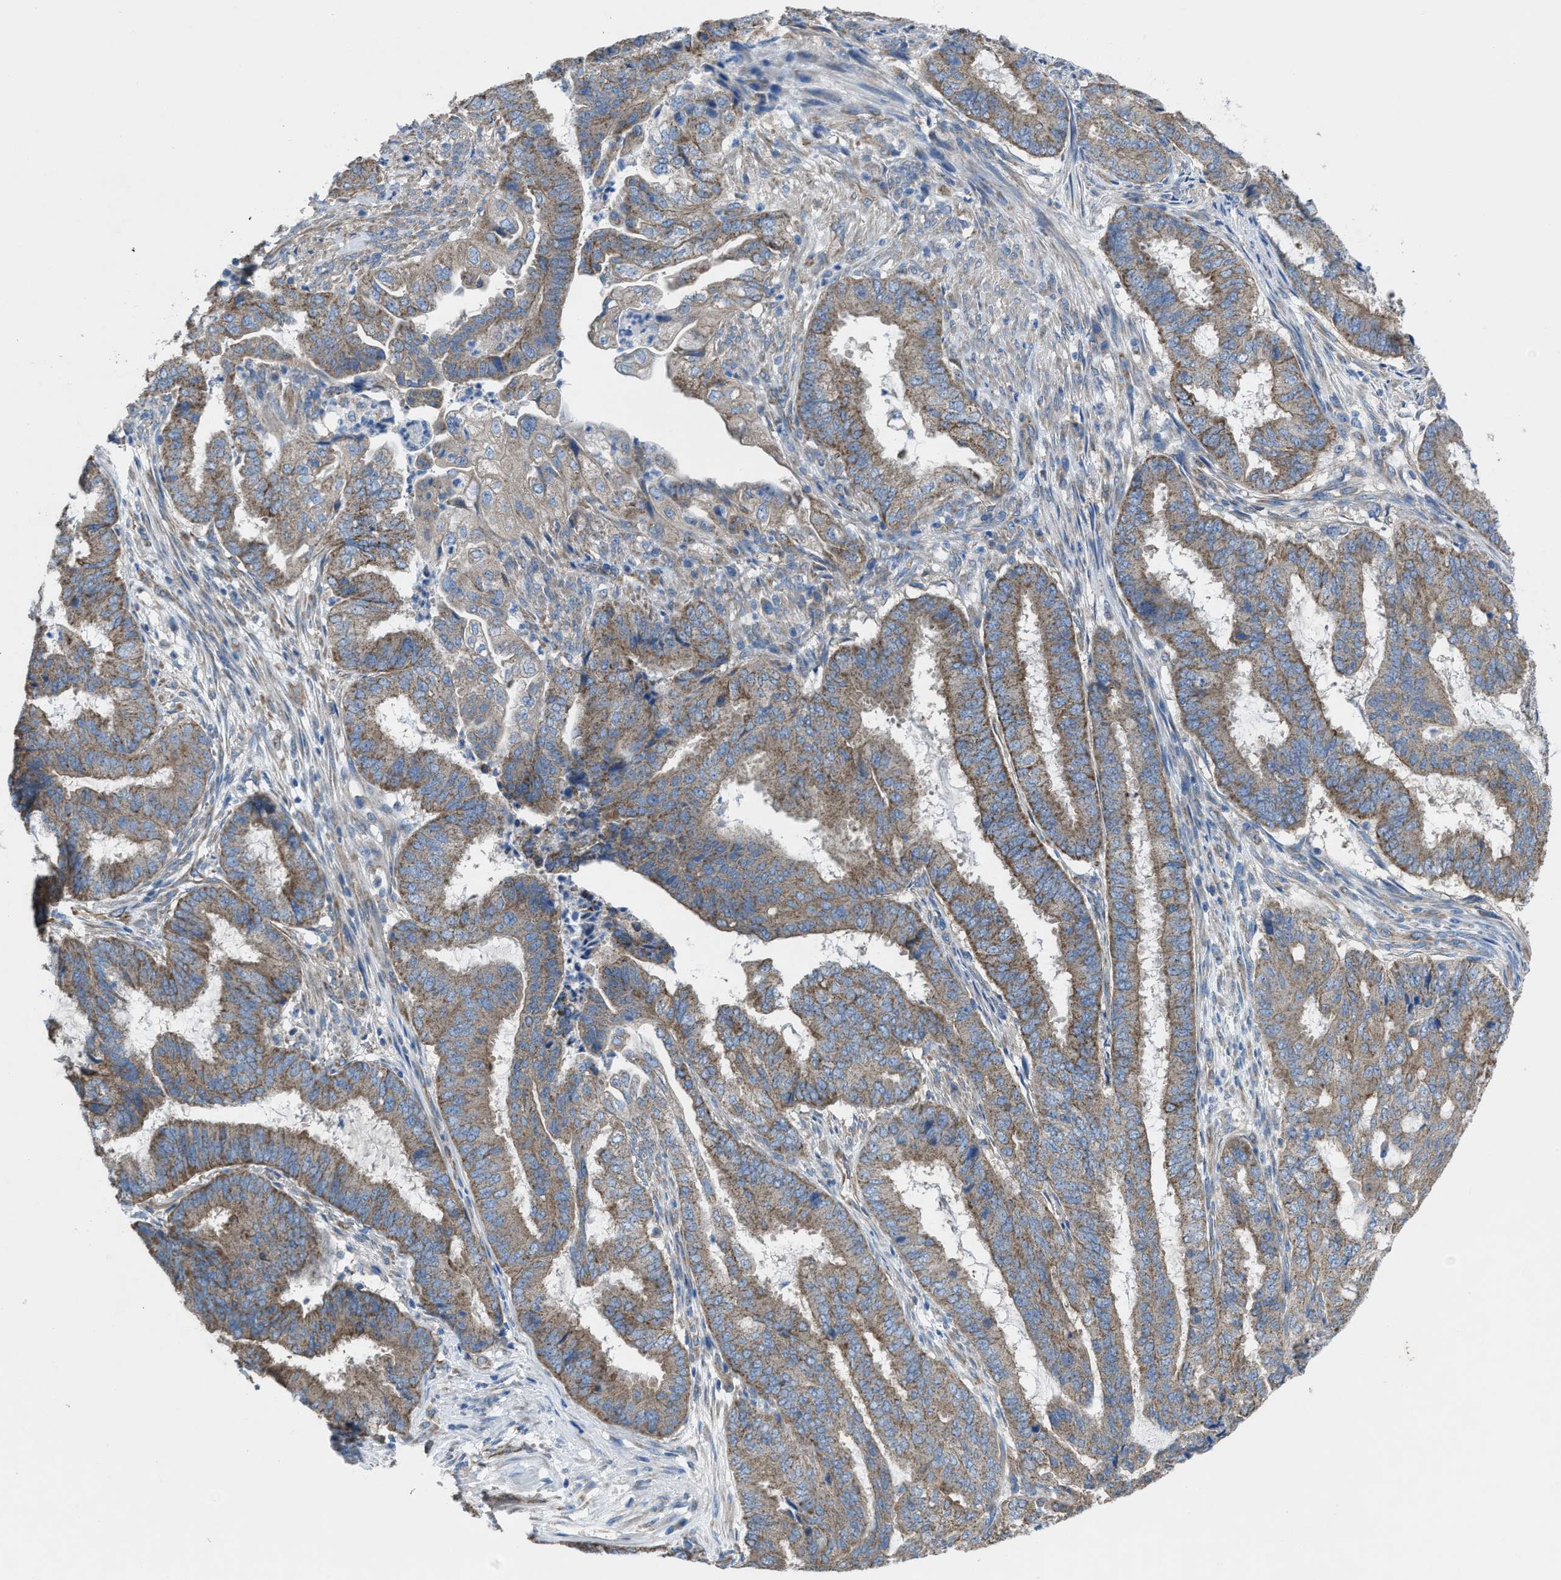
{"staining": {"intensity": "moderate", "quantity": ">75%", "location": "cytoplasmic/membranous"}, "tissue": "endometrial cancer", "cell_type": "Tumor cells", "image_type": "cancer", "snomed": [{"axis": "morphology", "description": "Adenocarcinoma, NOS"}, {"axis": "topography", "description": "Endometrium"}], "caption": "Brown immunohistochemical staining in human endometrial cancer (adenocarcinoma) reveals moderate cytoplasmic/membranous staining in about >75% of tumor cells. (Stains: DAB in brown, nuclei in blue, Microscopy: brightfield microscopy at high magnification).", "gene": "DOLPP1", "patient": {"sex": "female", "age": 51}}